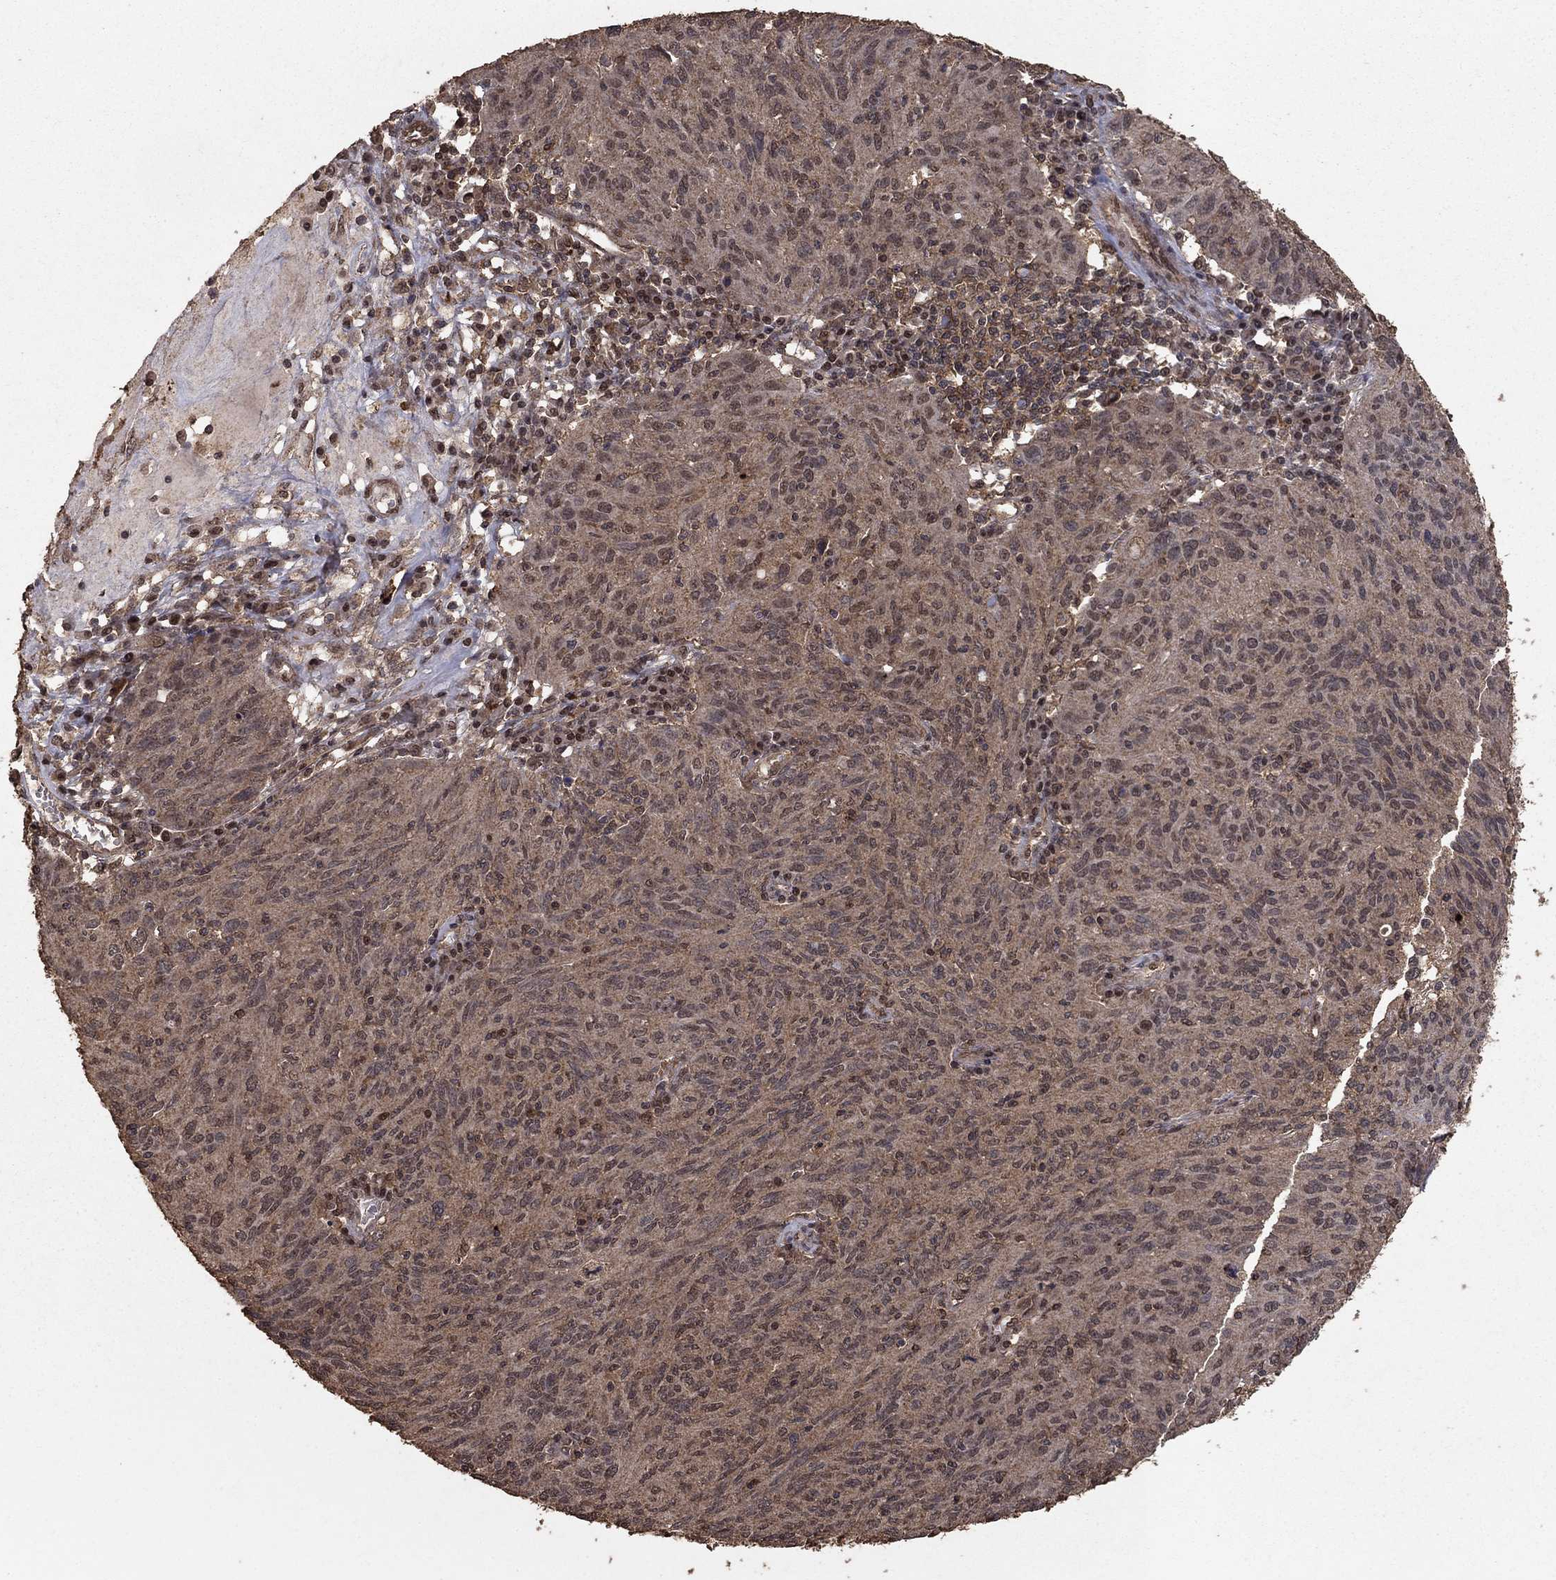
{"staining": {"intensity": "weak", "quantity": ">75%", "location": "cytoplasmic/membranous"}, "tissue": "ovarian cancer", "cell_type": "Tumor cells", "image_type": "cancer", "snomed": [{"axis": "morphology", "description": "Carcinoma, endometroid"}, {"axis": "topography", "description": "Ovary"}], "caption": "Human ovarian cancer stained with a brown dye displays weak cytoplasmic/membranous positive staining in approximately >75% of tumor cells.", "gene": "PRDM1", "patient": {"sex": "female", "age": 50}}